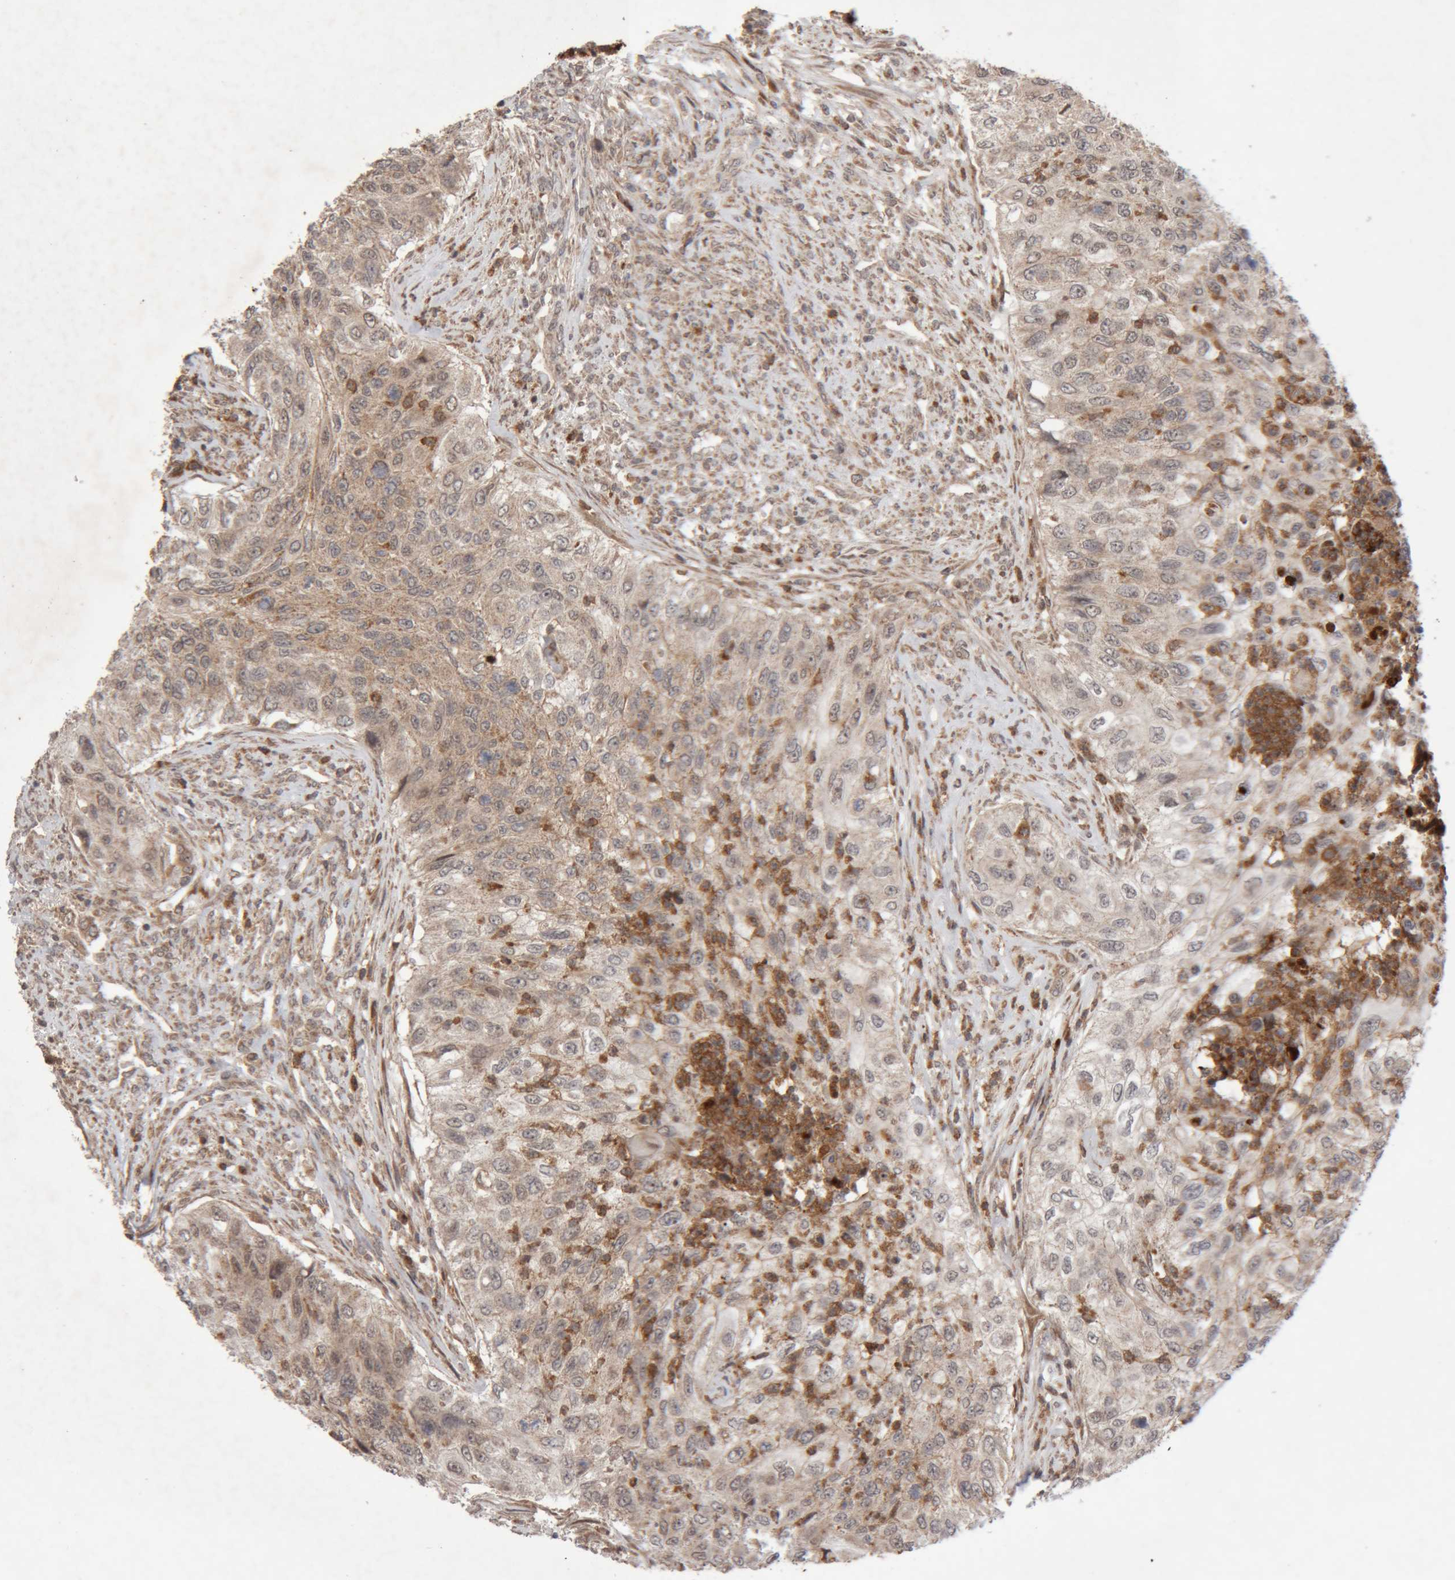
{"staining": {"intensity": "weak", "quantity": ">75%", "location": "cytoplasmic/membranous"}, "tissue": "urothelial cancer", "cell_type": "Tumor cells", "image_type": "cancer", "snomed": [{"axis": "morphology", "description": "Urothelial carcinoma, High grade"}, {"axis": "topography", "description": "Urinary bladder"}], "caption": "Human urothelial carcinoma (high-grade) stained for a protein (brown) shows weak cytoplasmic/membranous positive staining in approximately >75% of tumor cells.", "gene": "KIF21B", "patient": {"sex": "female", "age": 60}}